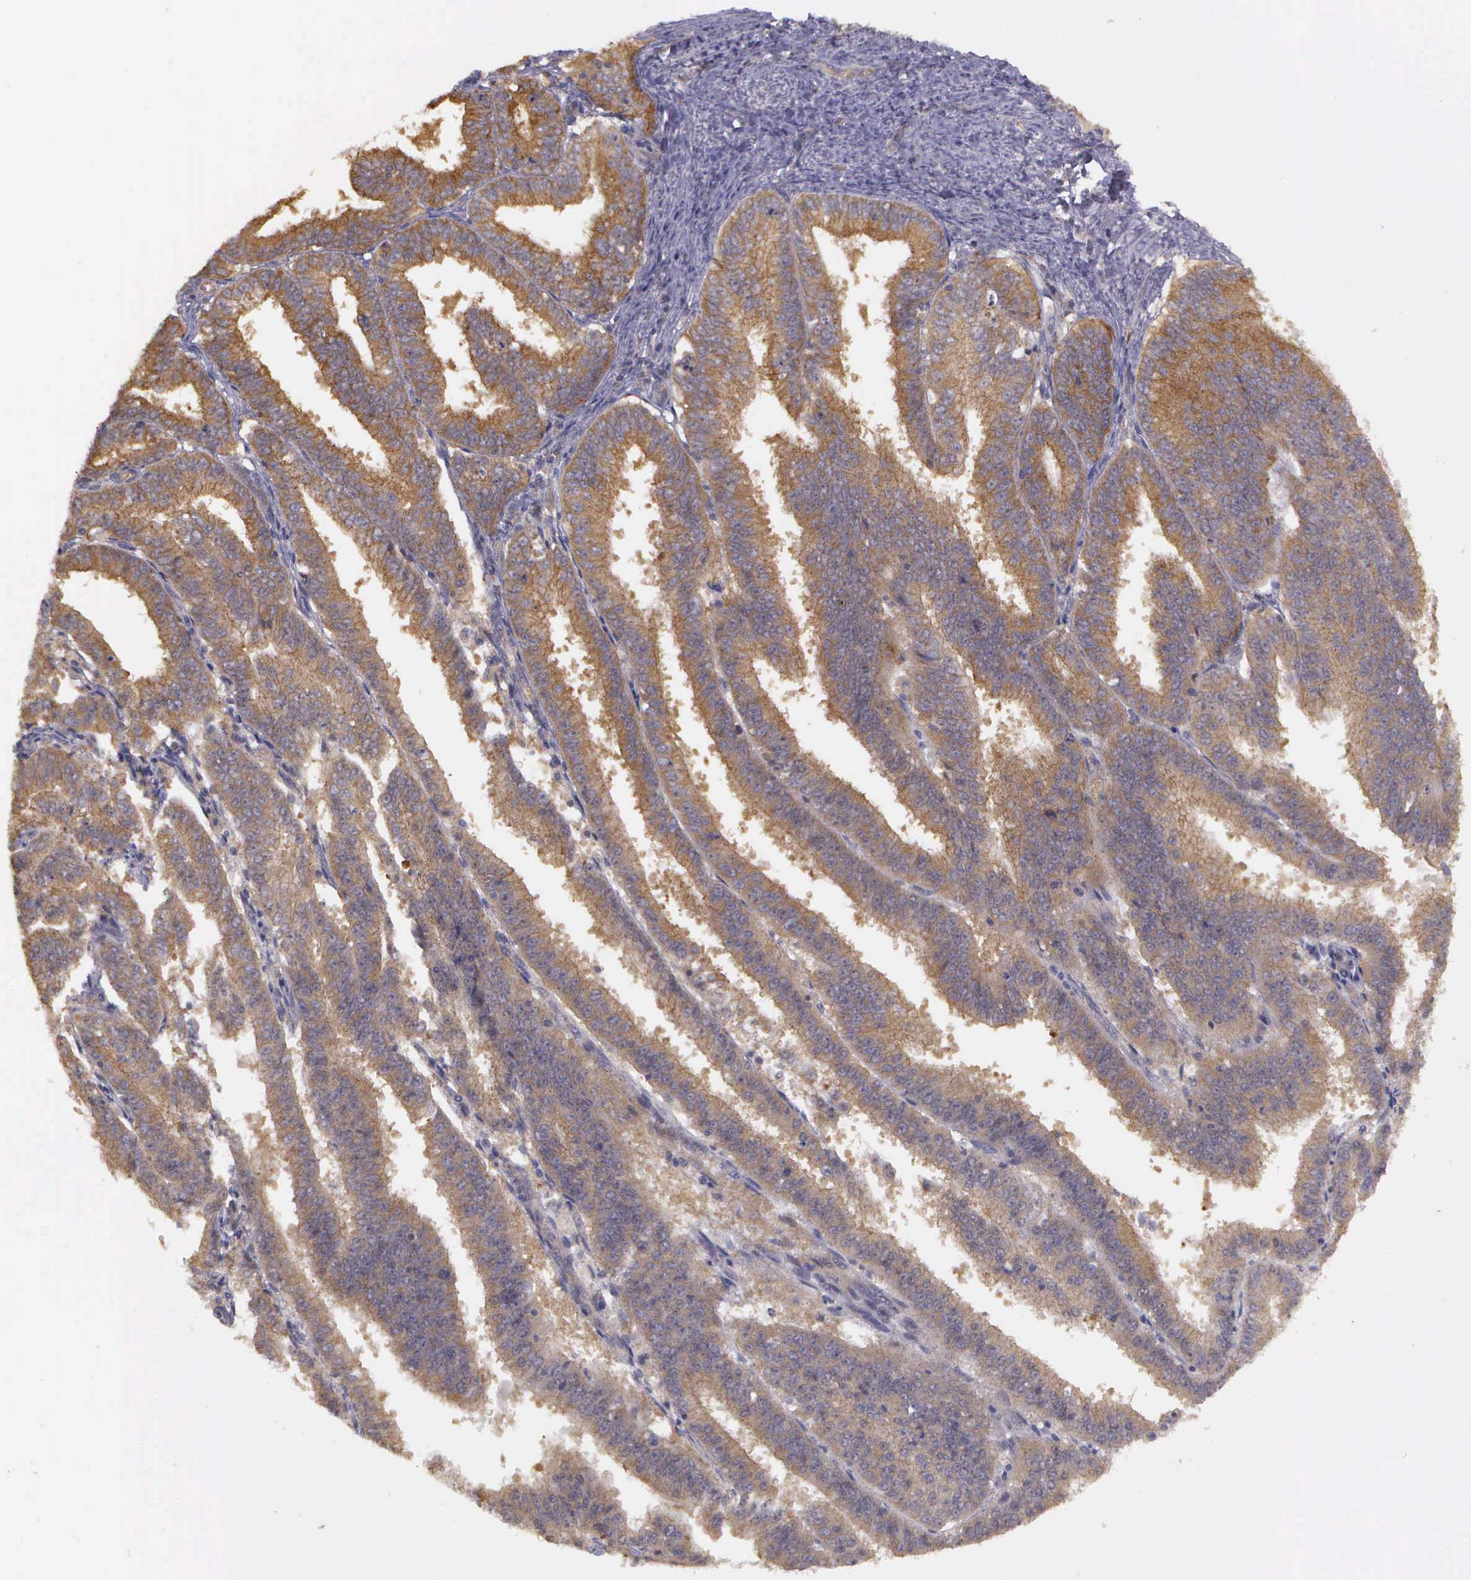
{"staining": {"intensity": "moderate", "quantity": ">75%", "location": "cytoplasmic/membranous"}, "tissue": "endometrial cancer", "cell_type": "Tumor cells", "image_type": "cancer", "snomed": [{"axis": "morphology", "description": "Adenocarcinoma, NOS"}, {"axis": "topography", "description": "Endometrium"}], "caption": "High-magnification brightfield microscopy of adenocarcinoma (endometrial) stained with DAB (3,3'-diaminobenzidine) (brown) and counterstained with hematoxylin (blue). tumor cells exhibit moderate cytoplasmic/membranous positivity is present in approximately>75% of cells.", "gene": "EIF5", "patient": {"sex": "female", "age": 66}}